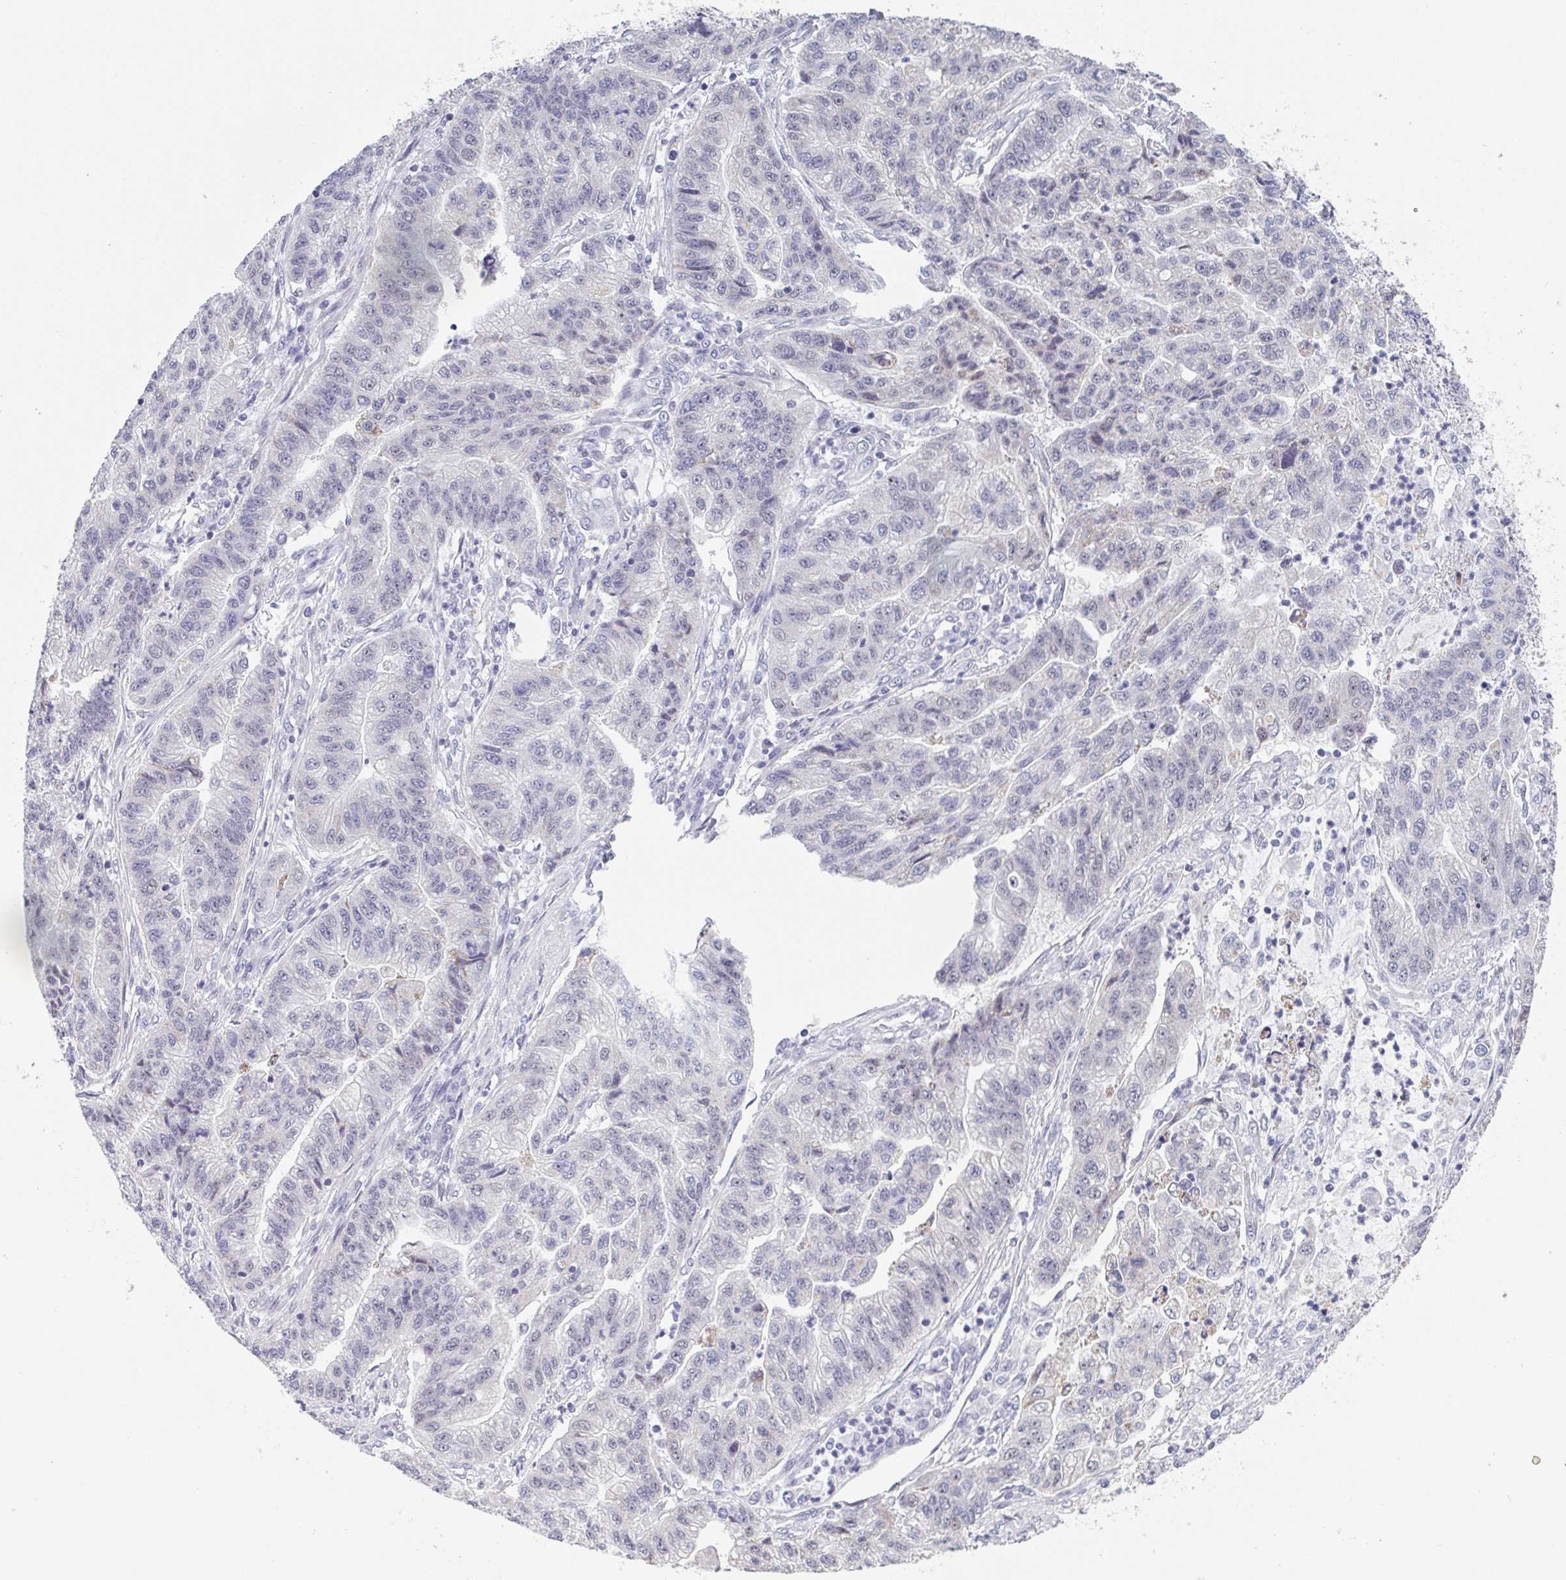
{"staining": {"intensity": "negative", "quantity": "none", "location": "none"}, "tissue": "stomach cancer", "cell_type": "Tumor cells", "image_type": "cancer", "snomed": [{"axis": "morphology", "description": "Adenocarcinoma, NOS"}, {"axis": "topography", "description": "Stomach"}], "caption": "A photomicrograph of human stomach adenocarcinoma is negative for staining in tumor cells.", "gene": "EXOSC7", "patient": {"sex": "male", "age": 83}}